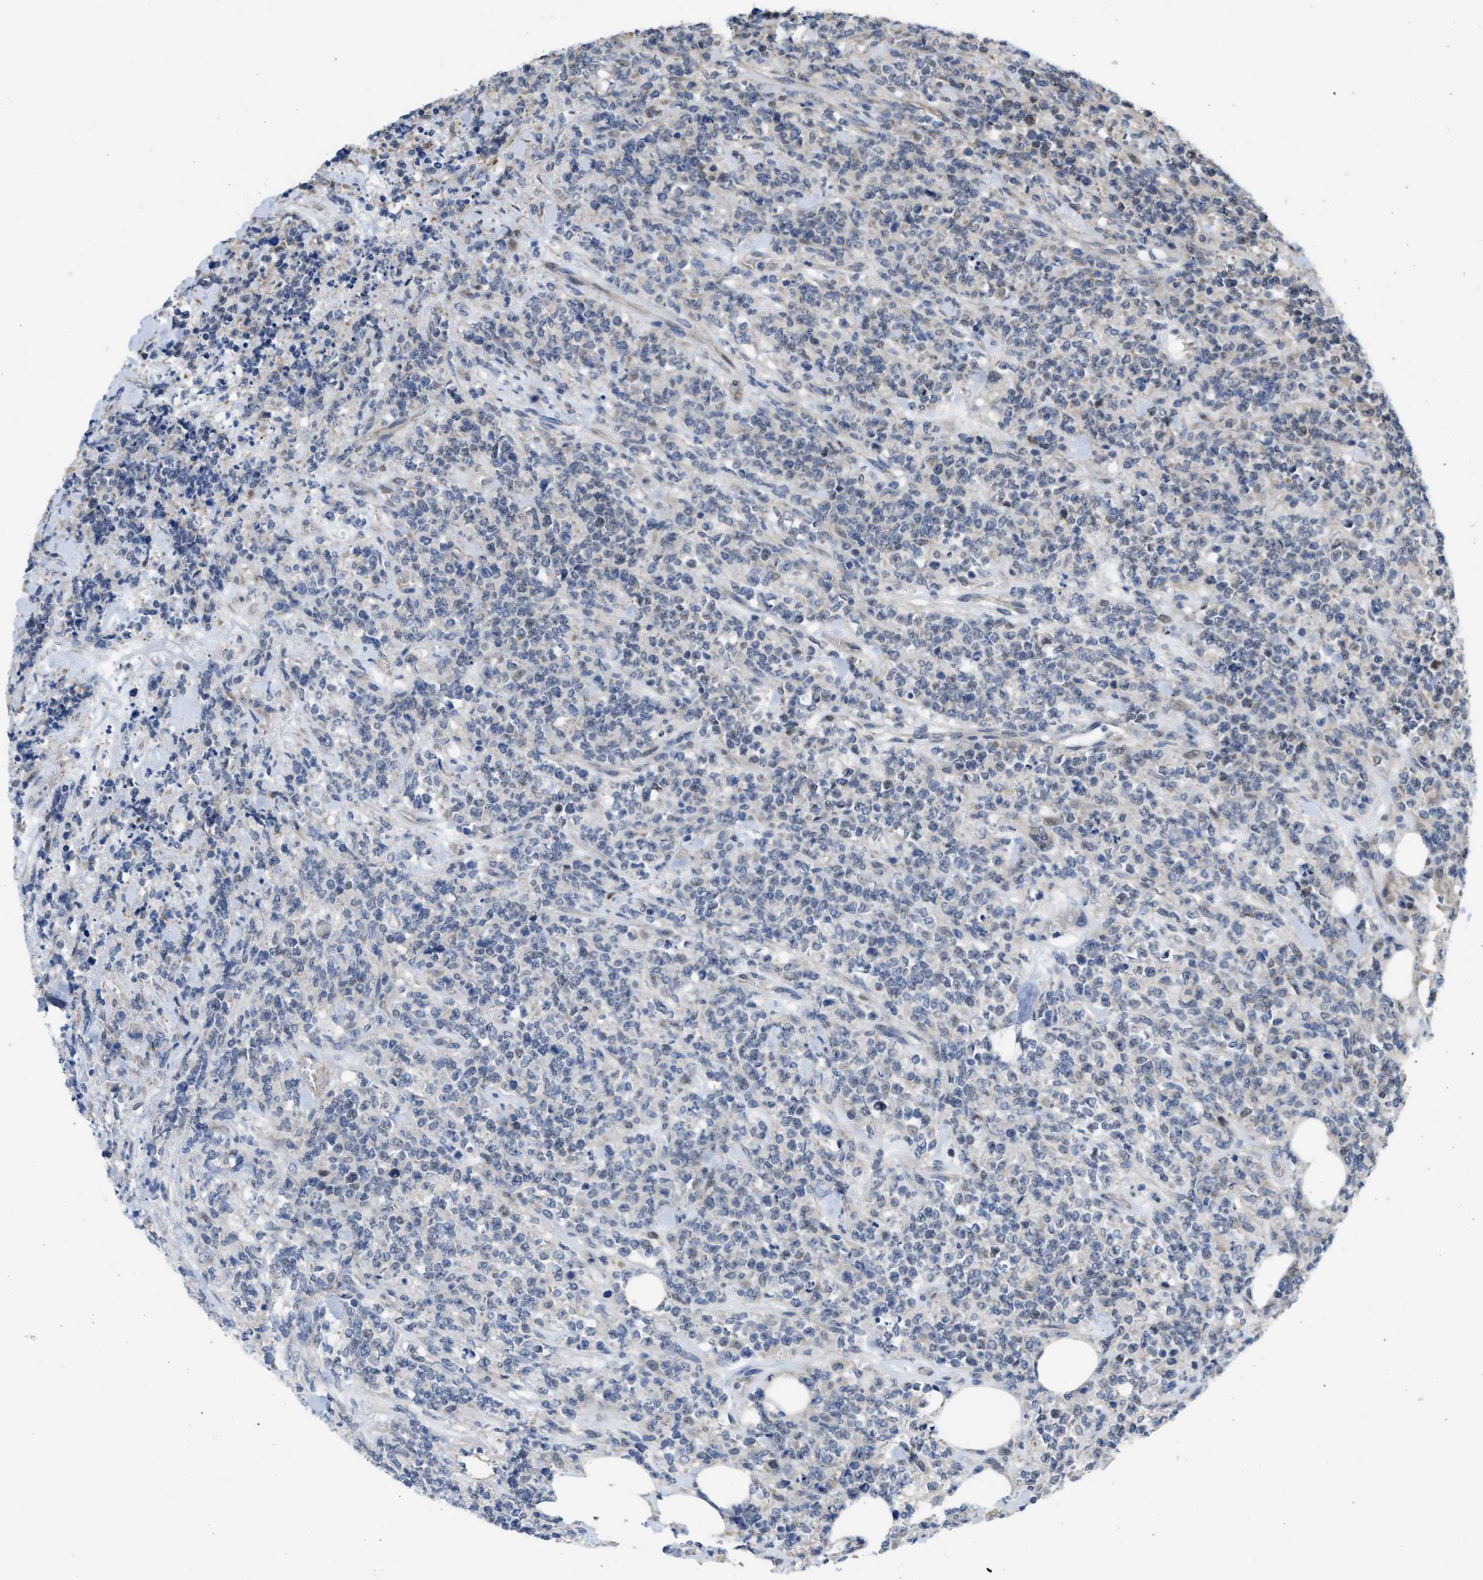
{"staining": {"intensity": "negative", "quantity": "none", "location": "none"}, "tissue": "lymphoma", "cell_type": "Tumor cells", "image_type": "cancer", "snomed": [{"axis": "morphology", "description": "Malignant lymphoma, non-Hodgkin's type, High grade"}, {"axis": "topography", "description": "Soft tissue"}], "caption": "DAB (3,3'-diaminobenzidine) immunohistochemical staining of malignant lymphoma, non-Hodgkin's type (high-grade) displays no significant expression in tumor cells. Brightfield microscopy of immunohistochemistry stained with DAB (3,3'-diaminobenzidine) (brown) and hematoxylin (blue), captured at high magnification.", "gene": "CDPF1", "patient": {"sex": "male", "age": 18}}